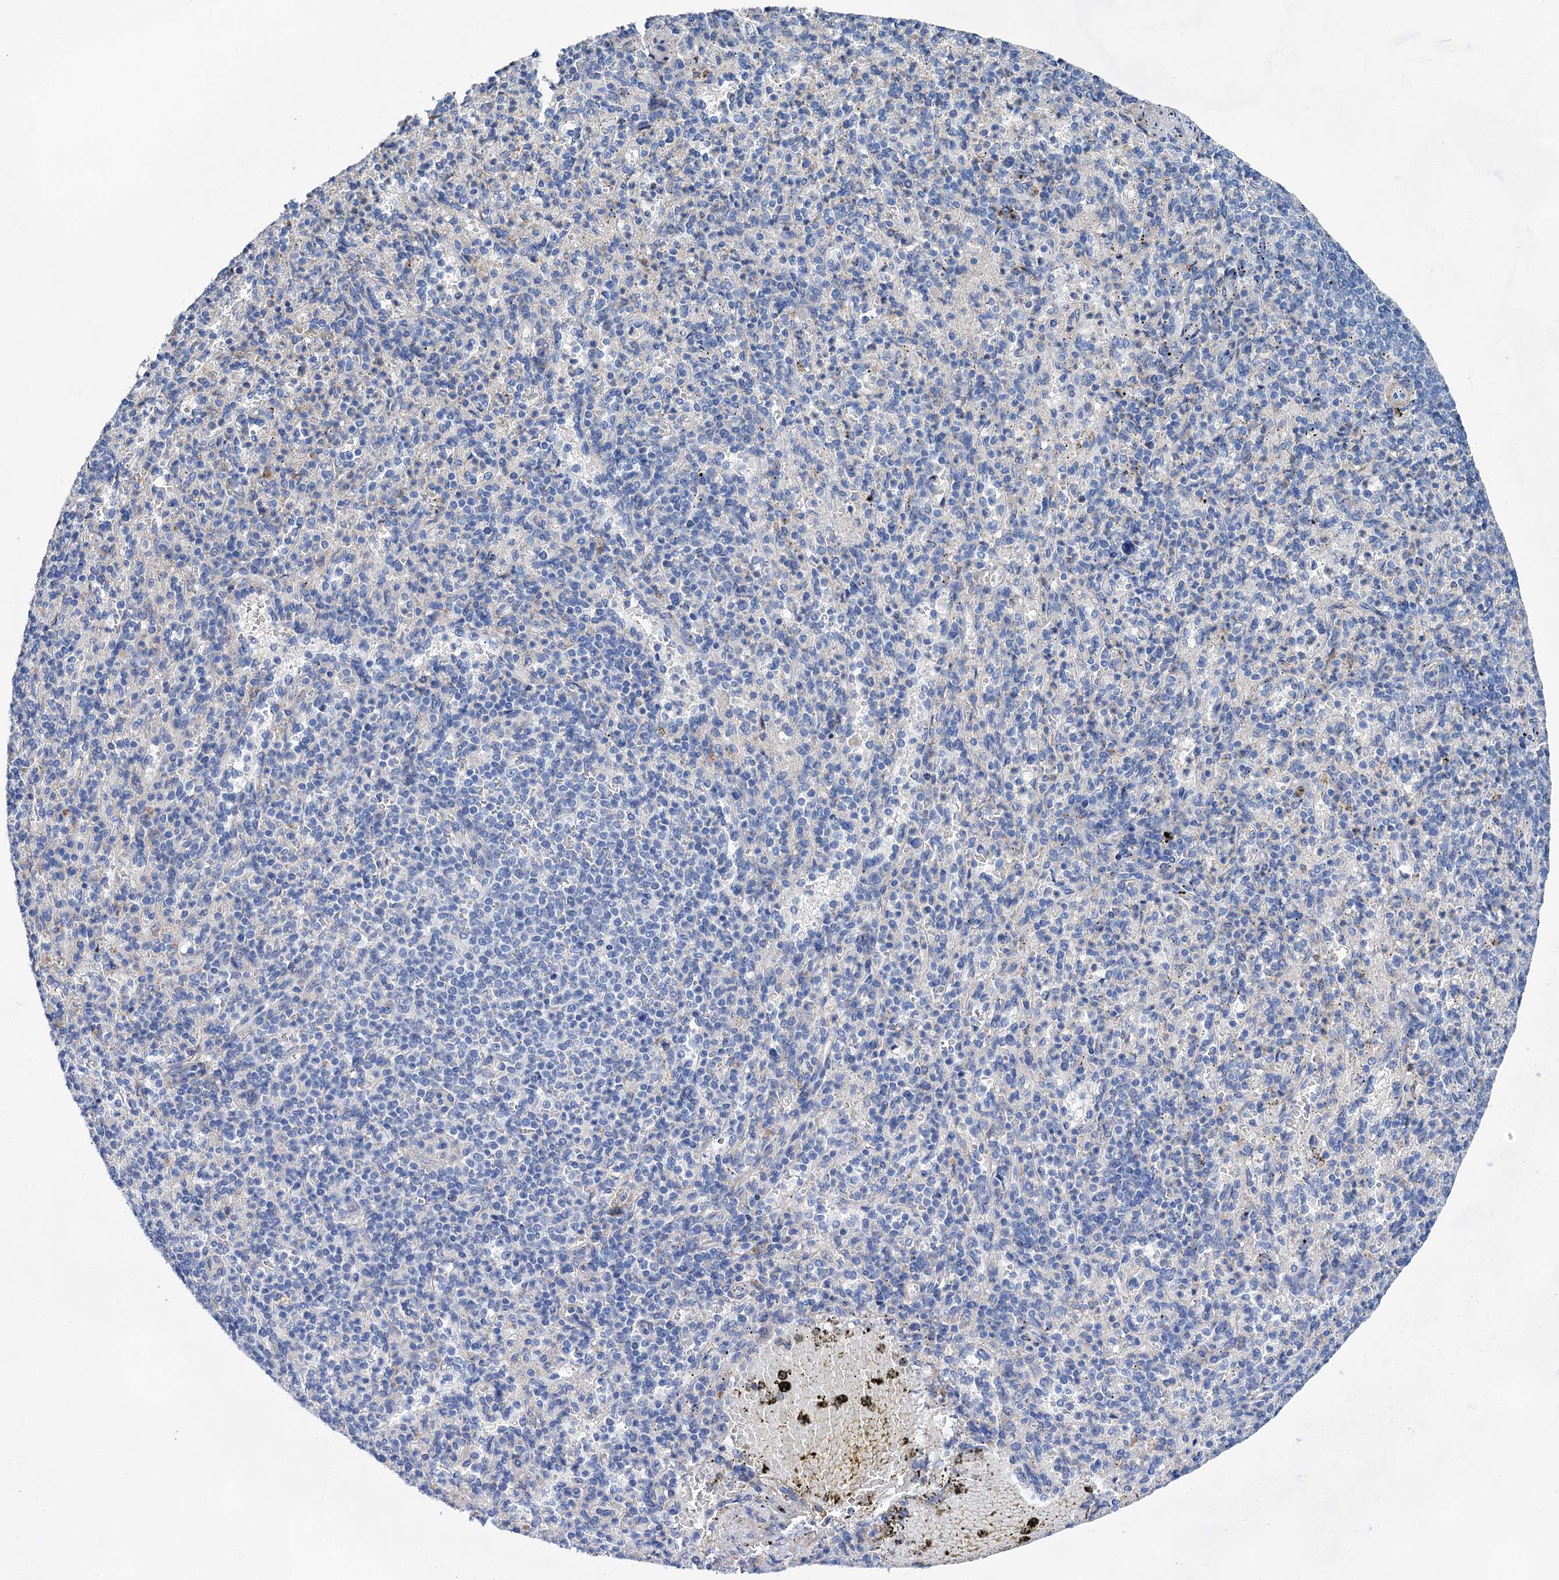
{"staining": {"intensity": "negative", "quantity": "none", "location": "none"}, "tissue": "spleen", "cell_type": "Cells in red pulp", "image_type": "normal", "snomed": [{"axis": "morphology", "description": "Normal tissue, NOS"}, {"axis": "topography", "description": "Spleen"}], "caption": "This is an immunohistochemistry (IHC) image of unremarkable spleen. There is no expression in cells in red pulp.", "gene": "GPR155", "patient": {"sex": "female", "age": 74}}